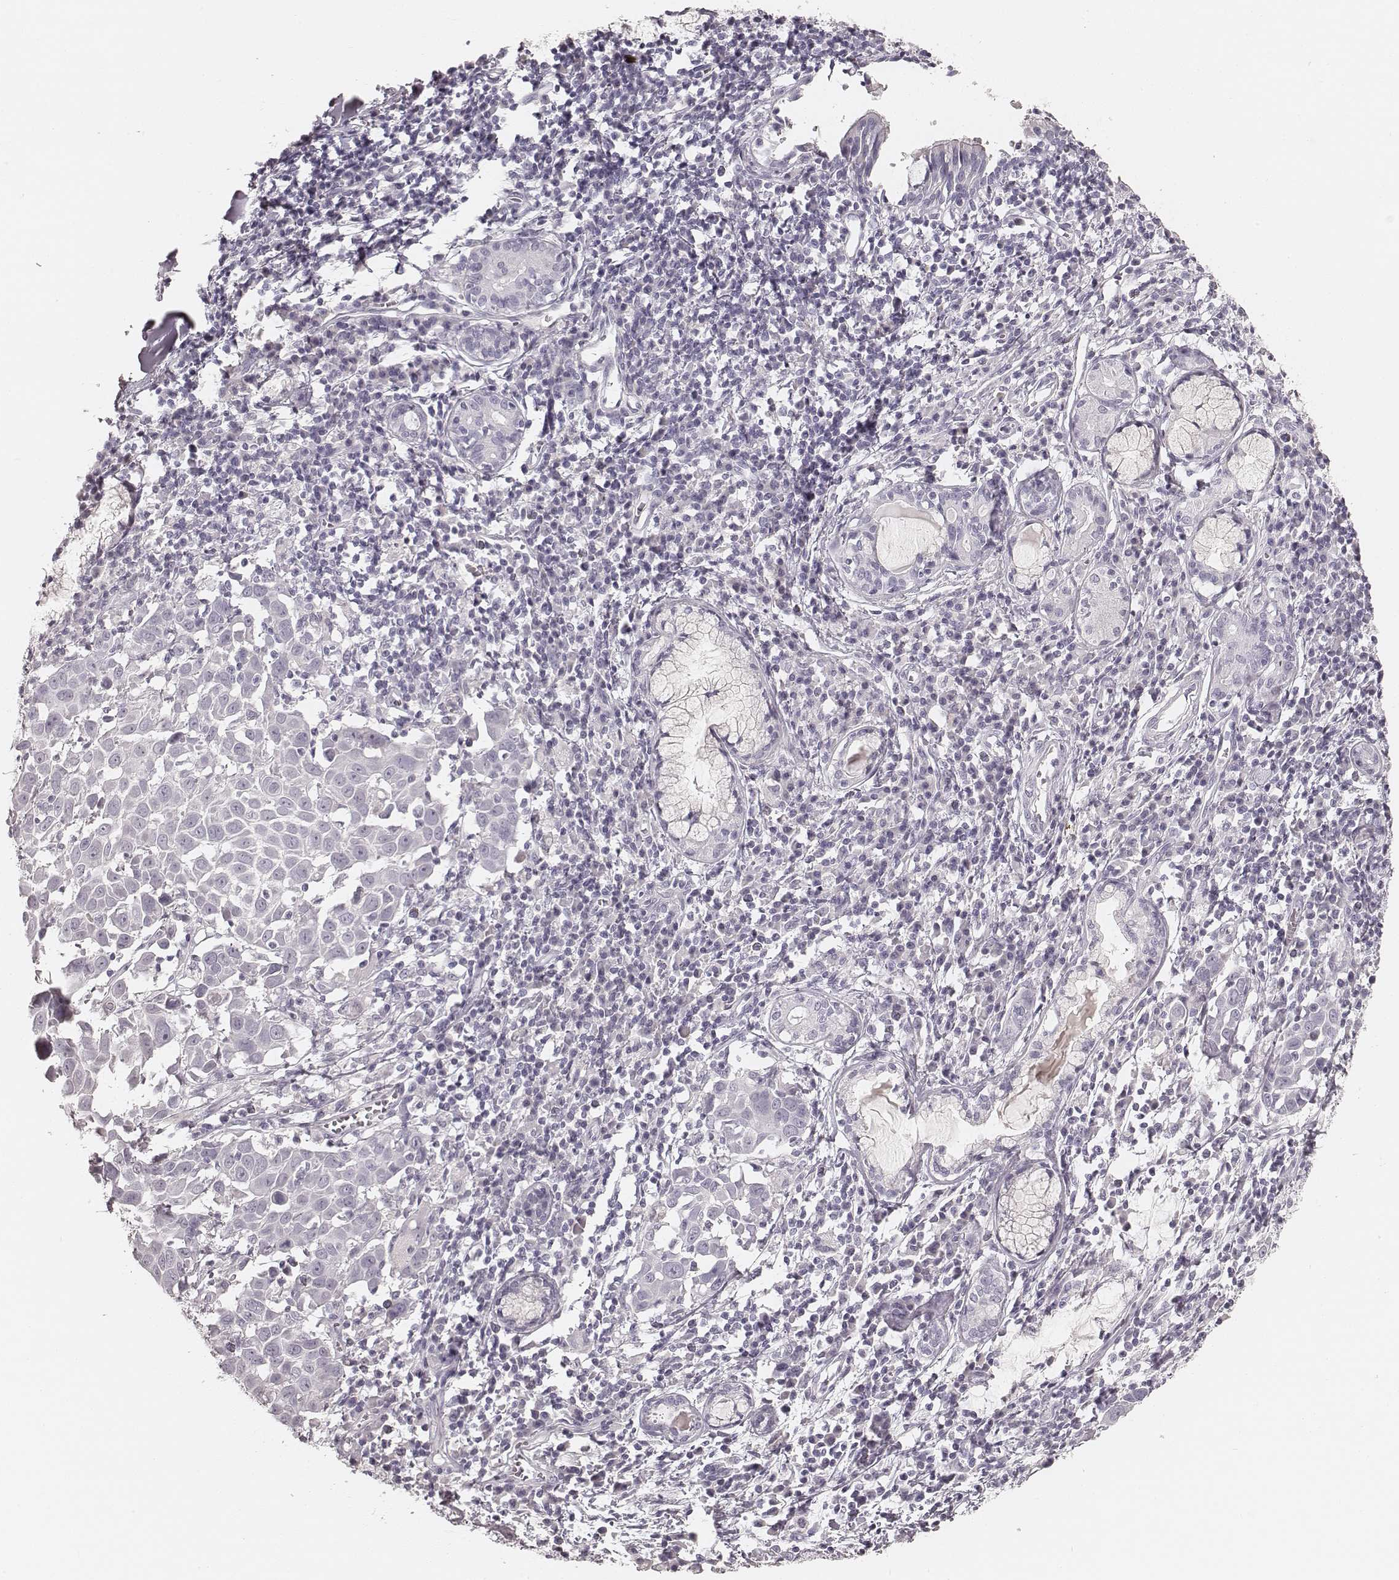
{"staining": {"intensity": "negative", "quantity": "none", "location": "none"}, "tissue": "lung cancer", "cell_type": "Tumor cells", "image_type": "cancer", "snomed": [{"axis": "morphology", "description": "Squamous cell carcinoma, NOS"}, {"axis": "topography", "description": "Lung"}], "caption": "This is an immunohistochemistry photomicrograph of human lung cancer (squamous cell carcinoma). There is no positivity in tumor cells.", "gene": "KRT26", "patient": {"sex": "male", "age": 57}}